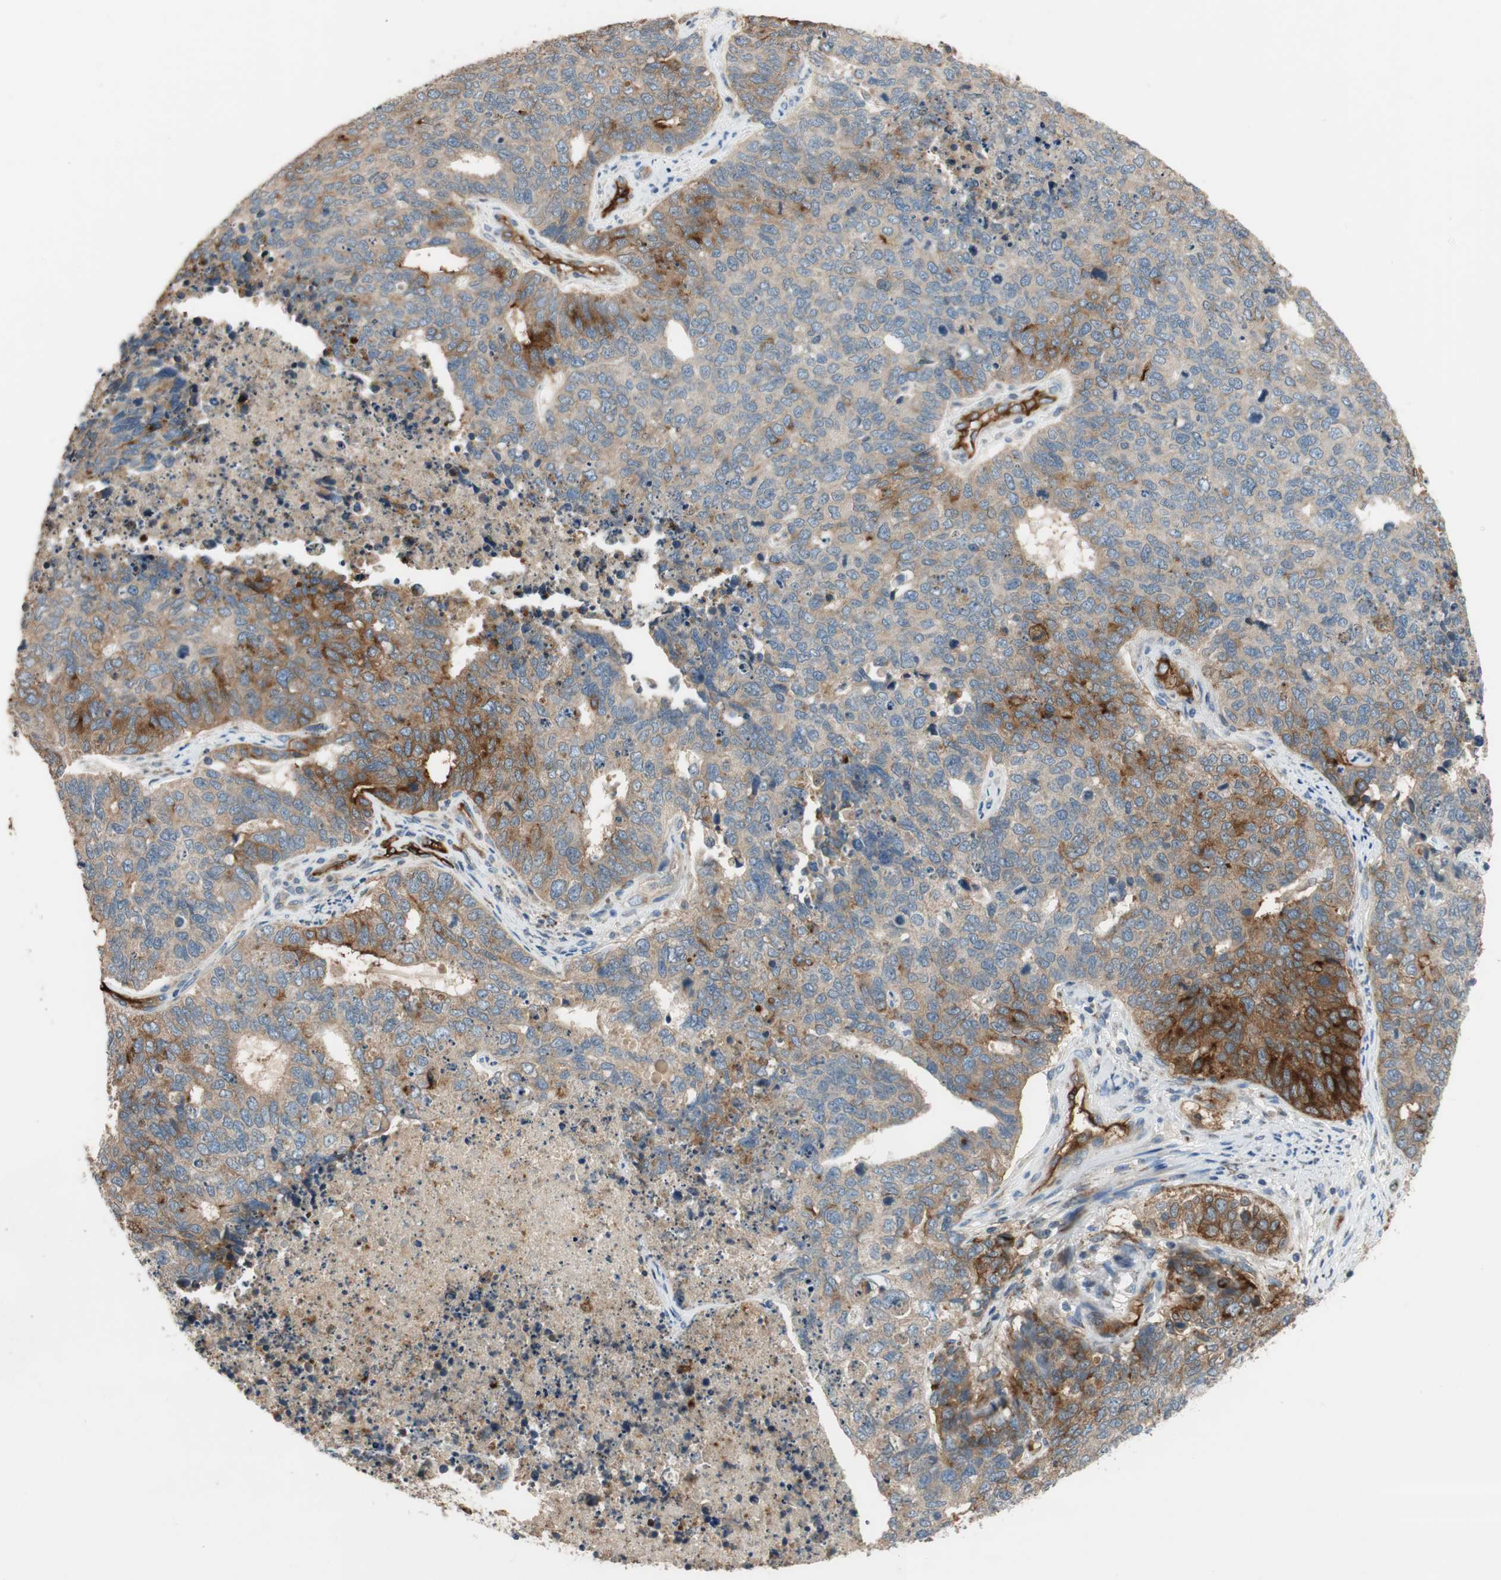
{"staining": {"intensity": "moderate", "quantity": "25%-75%", "location": "cytoplasmic/membranous"}, "tissue": "cervical cancer", "cell_type": "Tumor cells", "image_type": "cancer", "snomed": [{"axis": "morphology", "description": "Squamous cell carcinoma, NOS"}, {"axis": "topography", "description": "Cervix"}], "caption": "The immunohistochemical stain highlights moderate cytoplasmic/membranous positivity in tumor cells of cervical squamous cell carcinoma tissue.", "gene": "ALPL", "patient": {"sex": "female", "age": 63}}